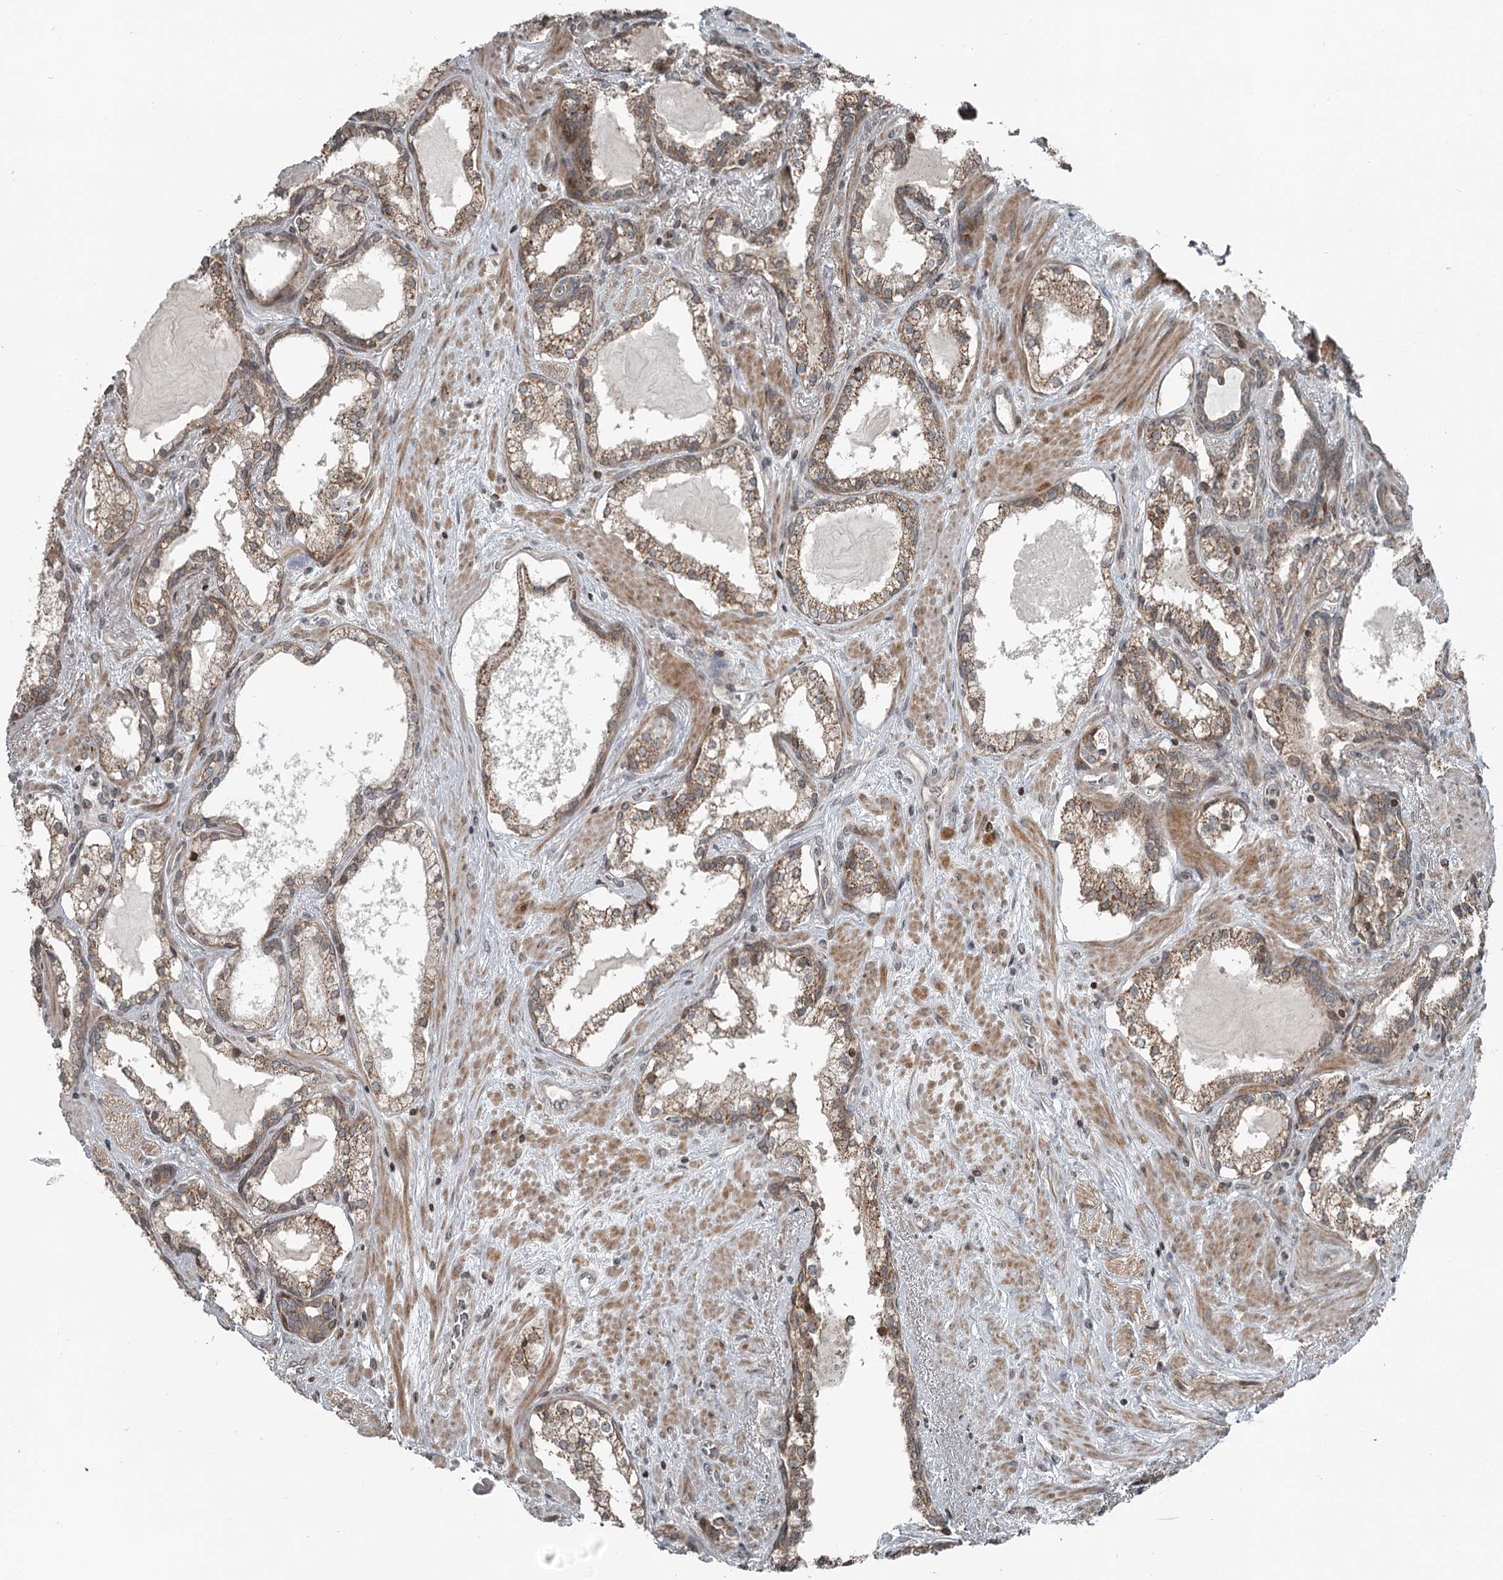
{"staining": {"intensity": "moderate", "quantity": ">75%", "location": "cytoplasmic/membranous"}, "tissue": "prostate cancer", "cell_type": "Tumor cells", "image_type": "cancer", "snomed": [{"axis": "morphology", "description": "Adenocarcinoma, High grade"}, {"axis": "topography", "description": "Prostate"}], "caption": "Prostate cancer (high-grade adenocarcinoma) was stained to show a protein in brown. There is medium levels of moderate cytoplasmic/membranous staining in approximately >75% of tumor cells.", "gene": "RASSF8", "patient": {"sex": "male", "age": 58}}